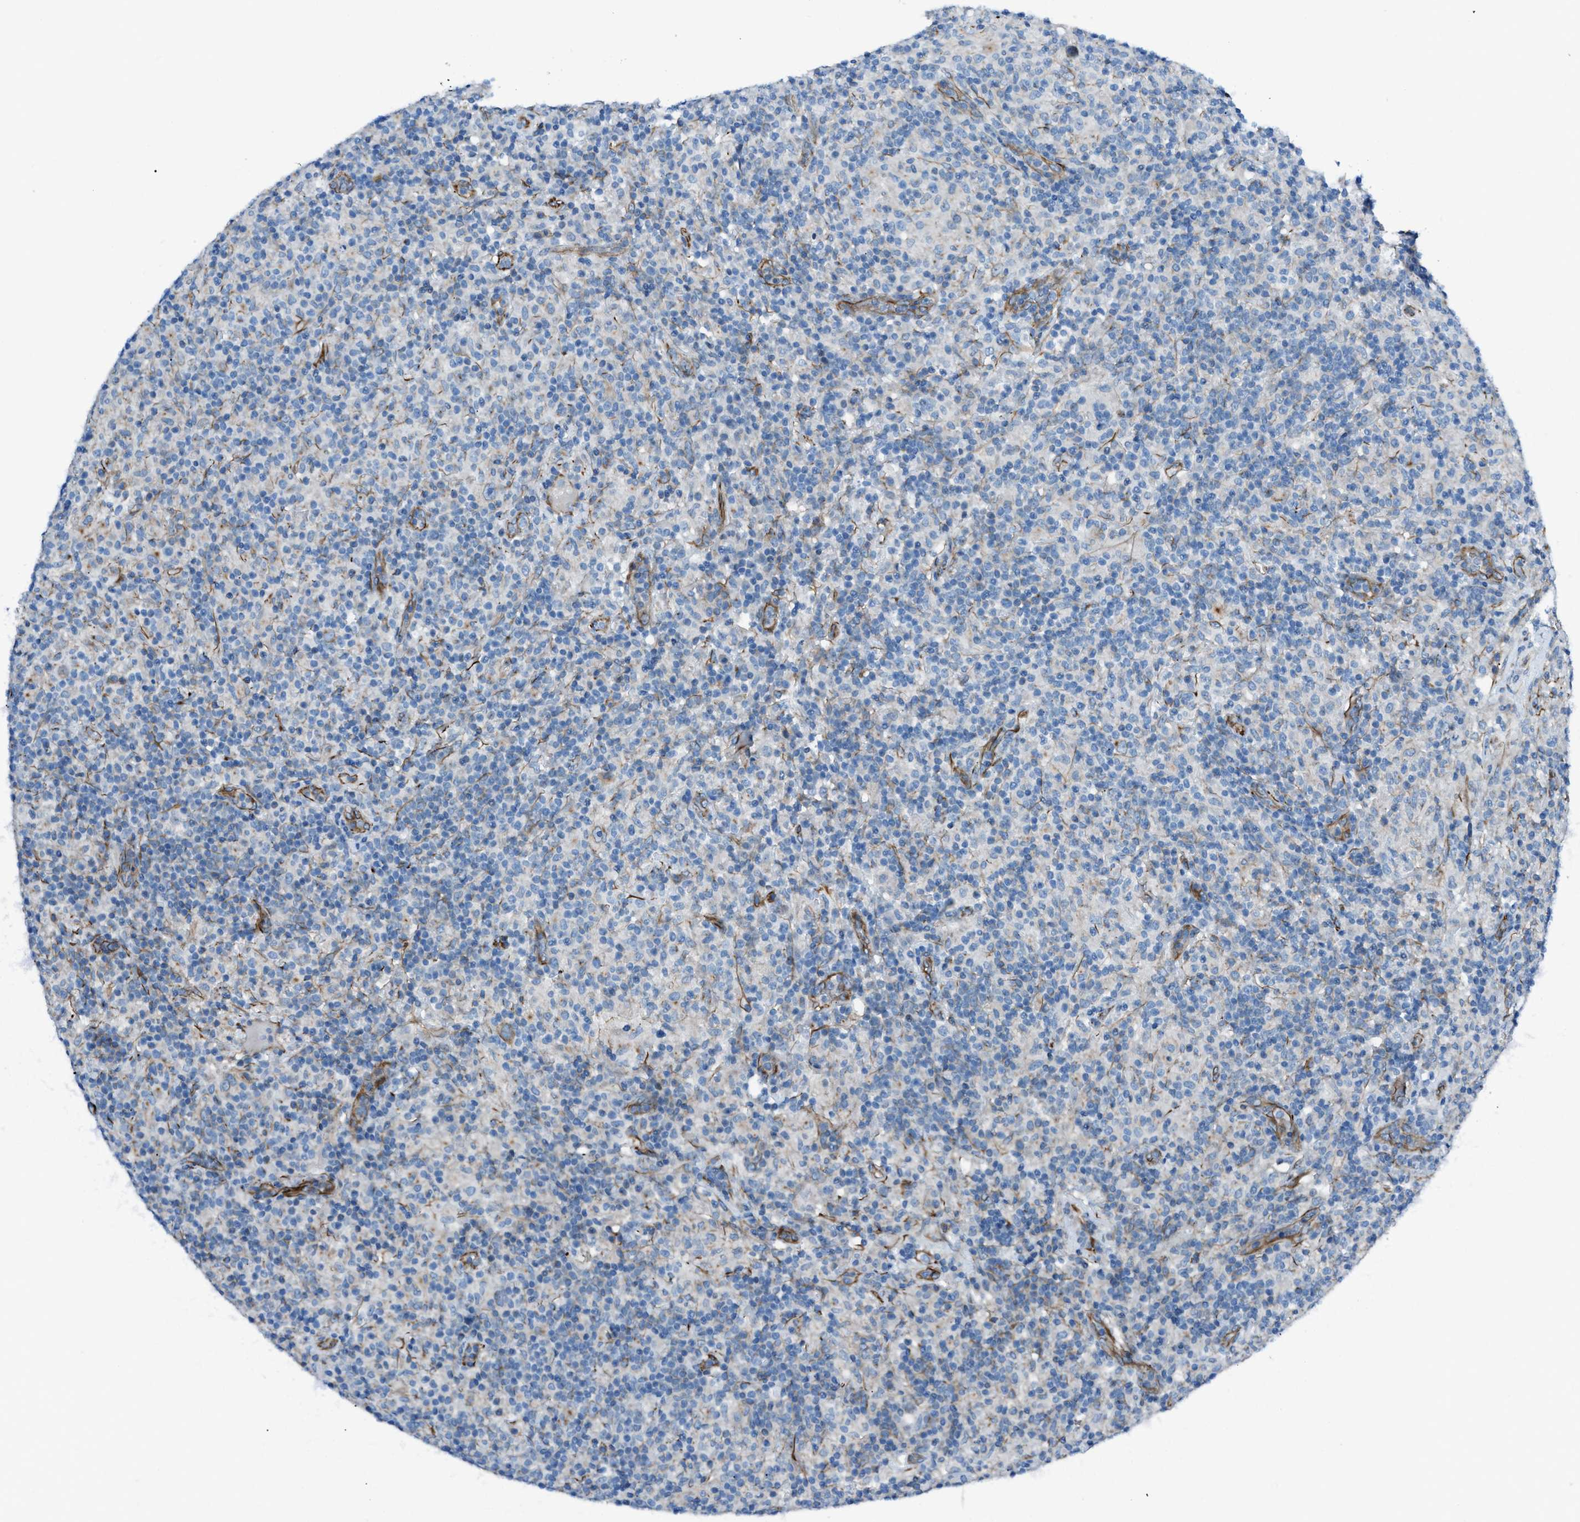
{"staining": {"intensity": "negative", "quantity": "none", "location": "none"}, "tissue": "lymphoma", "cell_type": "Tumor cells", "image_type": "cancer", "snomed": [{"axis": "morphology", "description": "Hodgkin's disease, NOS"}, {"axis": "topography", "description": "Lymph node"}], "caption": "Tumor cells show no significant protein positivity in lymphoma.", "gene": "CABP7", "patient": {"sex": "male", "age": 70}}